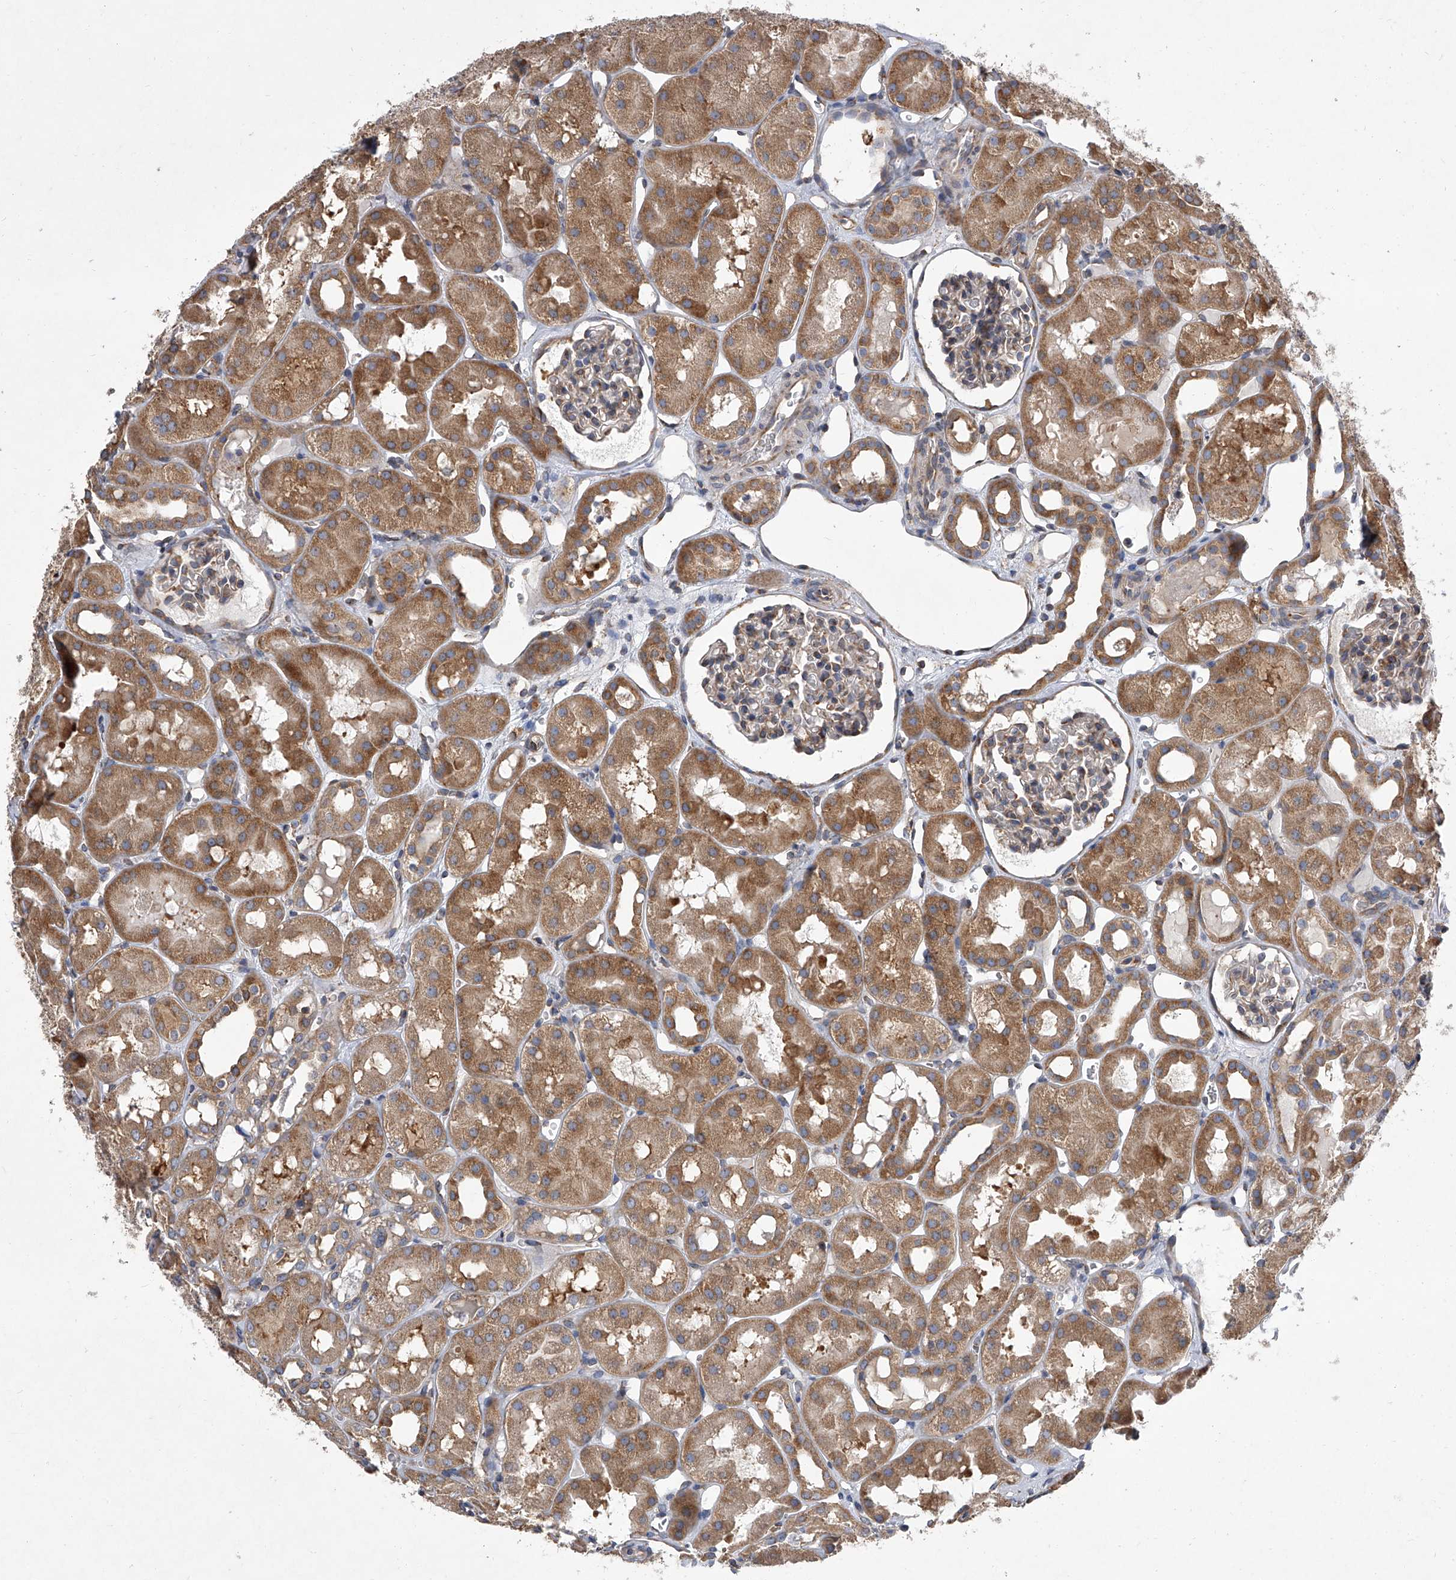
{"staining": {"intensity": "moderate", "quantity": "25%-75%", "location": "cytoplasmic/membranous"}, "tissue": "kidney", "cell_type": "Cells in glomeruli", "image_type": "normal", "snomed": [{"axis": "morphology", "description": "Normal tissue, NOS"}, {"axis": "topography", "description": "Kidney"}], "caption": "High-magnification brightfield microscopy of unremarkable kidney stained with DAB (brown) and counterstained with hematoxylin (blue). cells in glomeruli exhibit moderate cytoplasmic/membranous expression is identified in about25%-75% of cells.", "gene": "EIF2S2", "patient": {"sex": "male", "age": 16}}